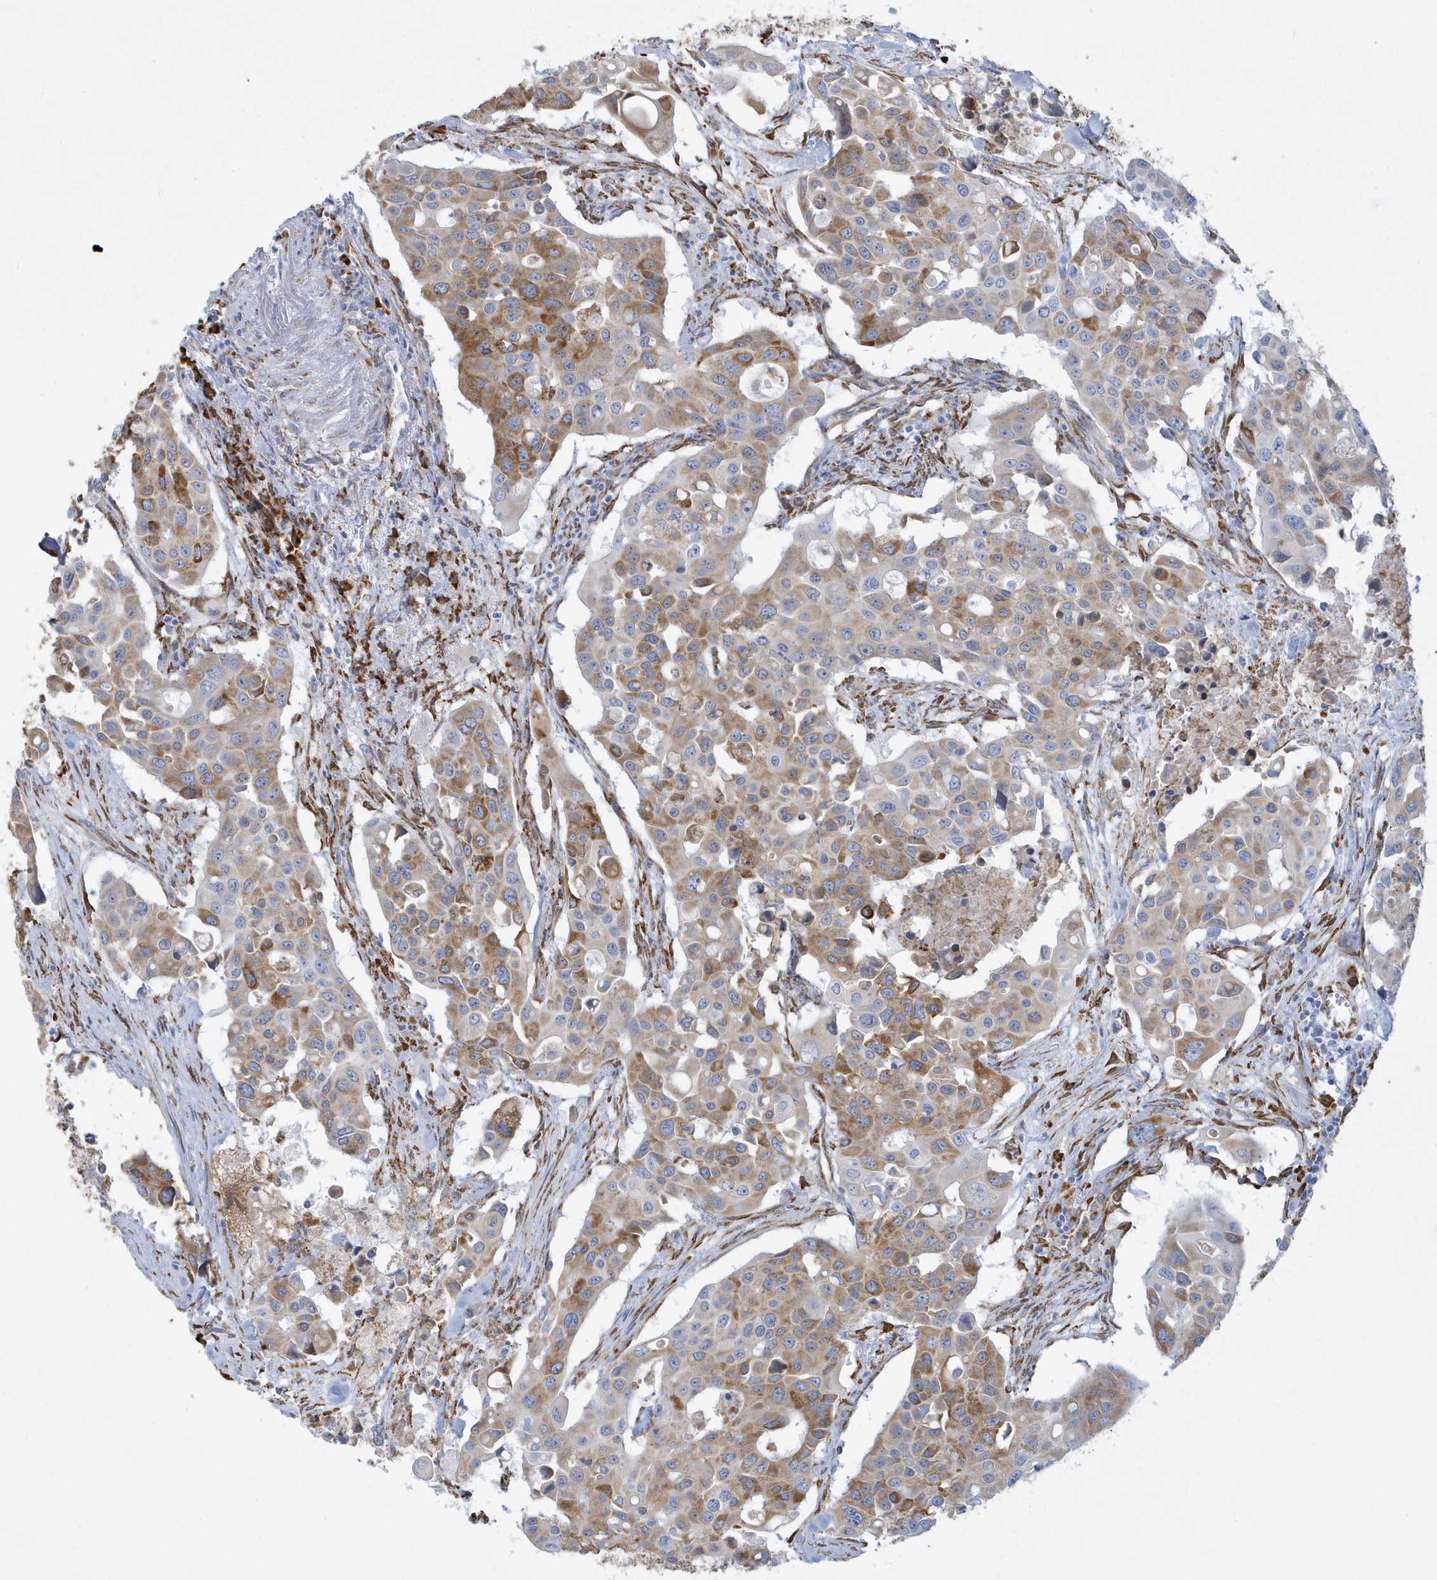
{"staining": {"intensity": "moderate", "quantity": ">75%", "location": "cytoplasmic/membranous"}, "tissue": "colorectal cancer", "cell_type": "Tumor cells", "image_type": "cancer", "snomed": [{"axis": "morphology", "description": "Adenocarcinoma, NOS"}, {"axis": "topography", "description": "Colon"}], "caption": "Protein expression analysis of human adenocarcinoma (colorectal) reveals moderate cytoplasmic/membranous staining in approximately >75% of tumor cells. Using DAB (3,3'-diaminobenzidine) (brown) and hematoxylin (blue) stains, captured at high magnification using brightfield microscopy.", "gene": "DCAF1", "patient": {"sex": "male", "age": 77}}